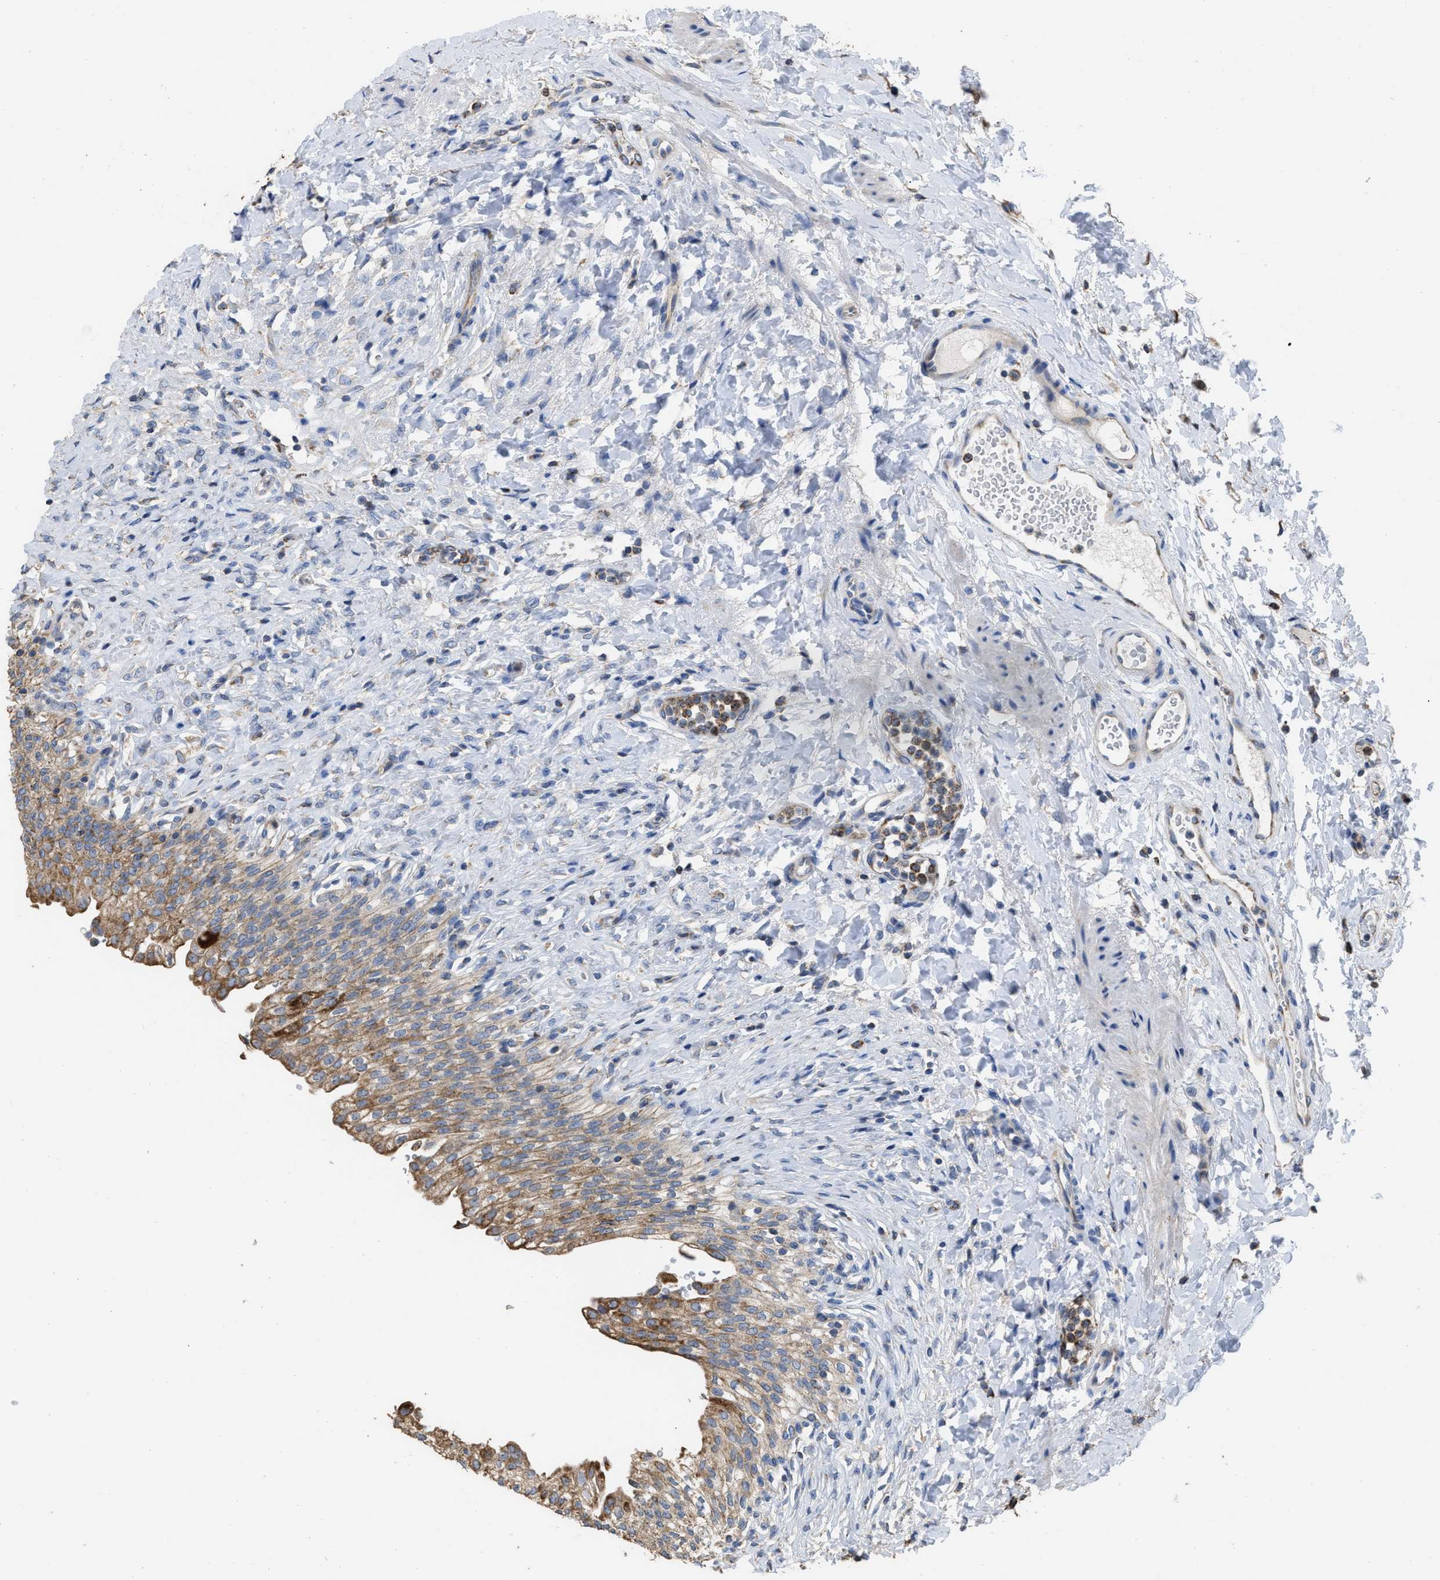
{"staining": {"intensity": "moderate", "quantity": ">75%", "location": "cytoplasmic/membranous"}, "tissue": "urinary bladder", "cell_type": "Urothelial cells", "image_type": "normal", "snomed": [{"axis": "morphology", "description": "Urothelial carcinoma, High grade"}, {"axis": "topography", "description": "Urinary bladder"}], "caption": "Immunohistochemistry of benign urinary bladder displays medium levels of moderate cytoplasmic/membranous positivity in about >75% of urothelial cells.", "gene": "AK2", "patient": {"sex": "male", "age": 46}}